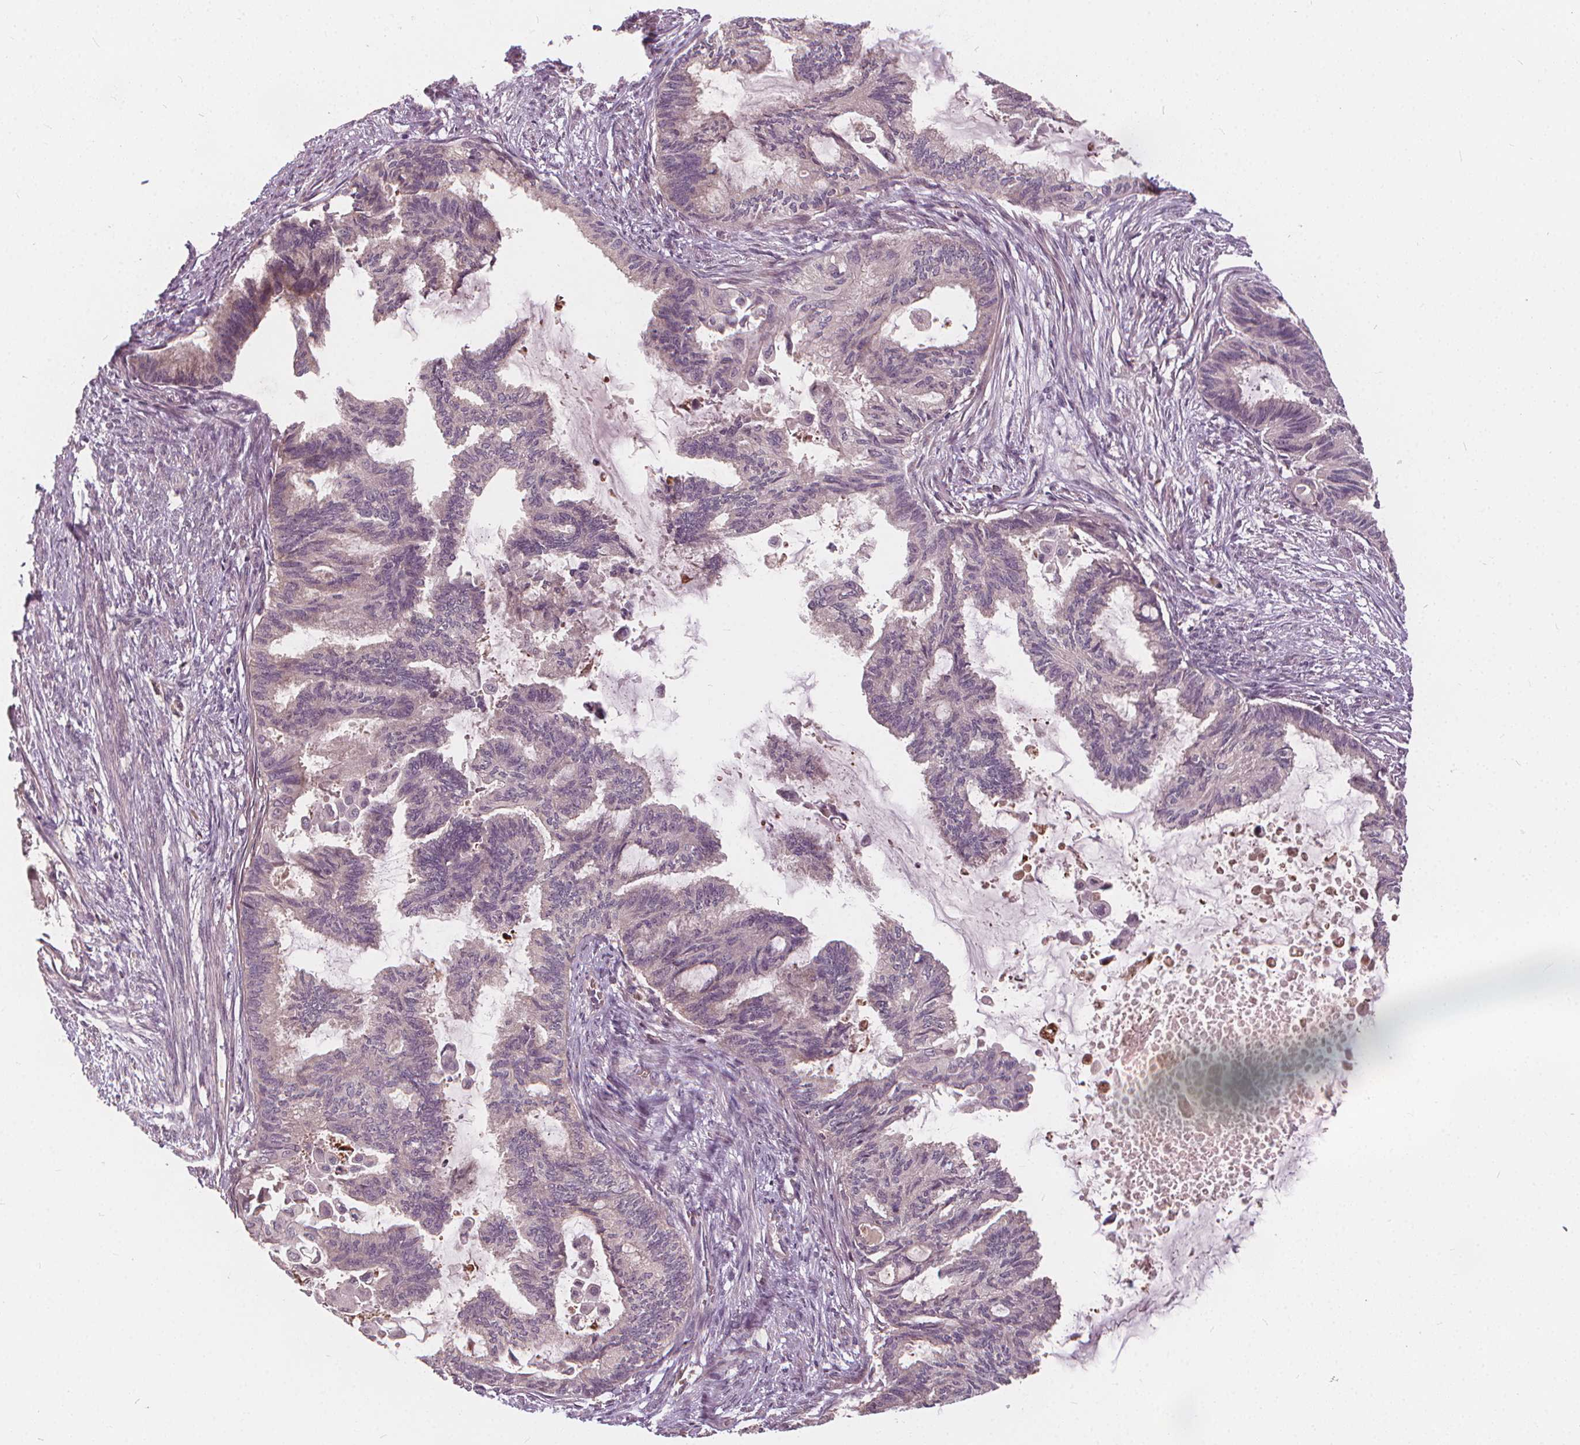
{"staining": {"intensity": "weak", "quantity": "<25%", "location": "cytoplasmic/membranous"}, "tissue": "endometrial cancer", "cell_type": "Tumor cells", "image_type": "cancer", "snomed": [{"axis": "morphology", "description": "Adenocarcinoma, NOS"}, {"axis": "topography", "description": "Endometrium"}], "caption": "Immunohistochemistry micrograph of human endometrial cancer stained for a protein (brown), which exhibits no staining in tumor cells.", "gene": "IPO13", "patient": {"sex": "female", "age": 86}}